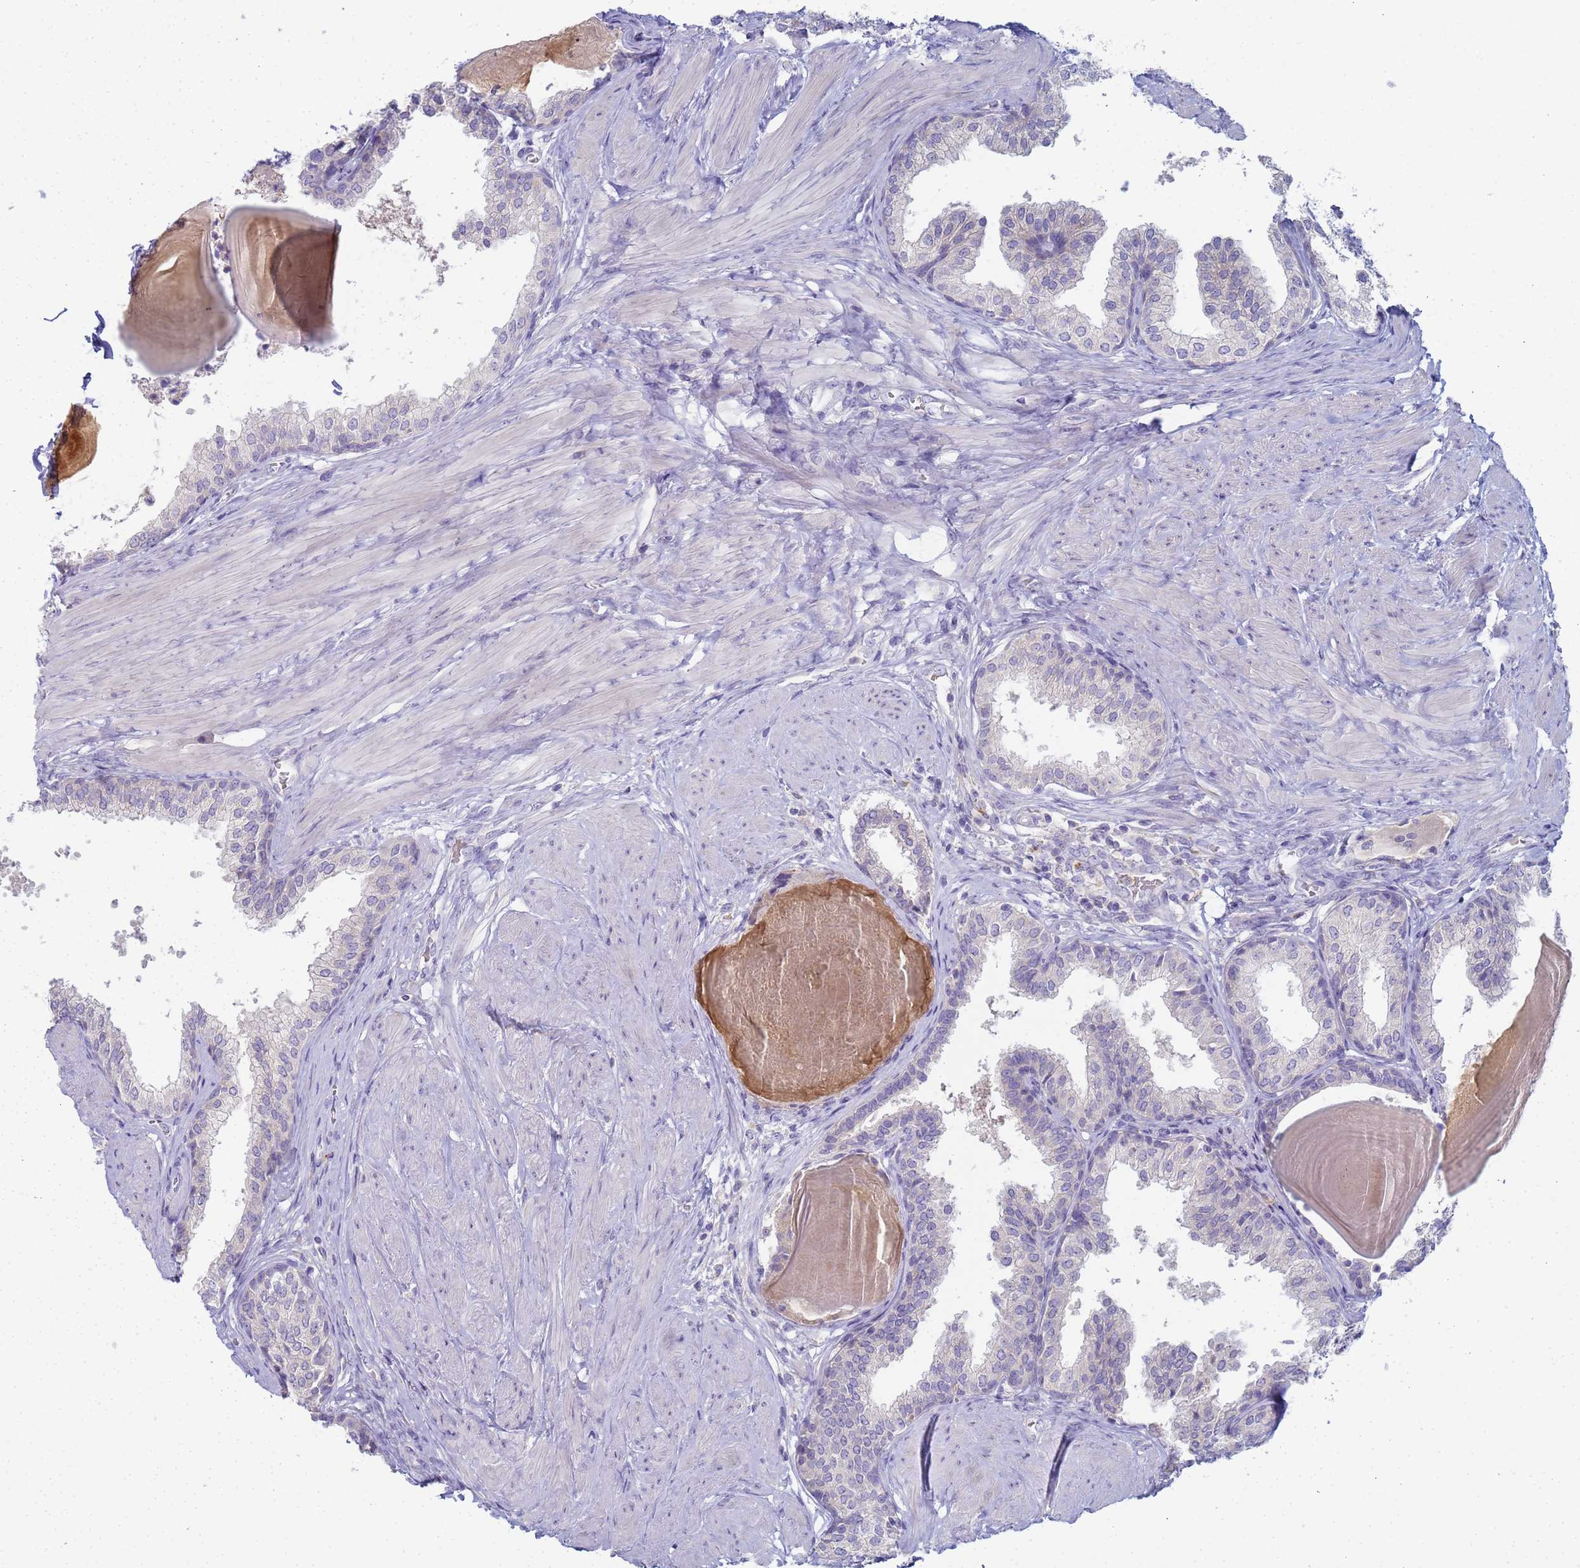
{"staining": {"intensity": "negative", "quantity": "none", "location": "none"}, "tissue": "prostate", "cell_type": "Glandular cells", "image_type": "normal", "snomed": [{"axis": "morphology", "description": "Normal tissue, NOS"}, {"axis": "topography", "description": "Prostate"}], "caption": "DAB (3,3'-diaminobenzidine) immunohistochemical staining of unremarkable human prostate shows no significant expression in glandular cells. Brightfield microscopy of immunohistochemistry (IHC) stained with DAB (3,3'-diaminobenzidine) (brown) and hematoxylin (blue), captured at high magnification.", "gene": "CR1", "patient": {"sex": "male", "age": 48}}